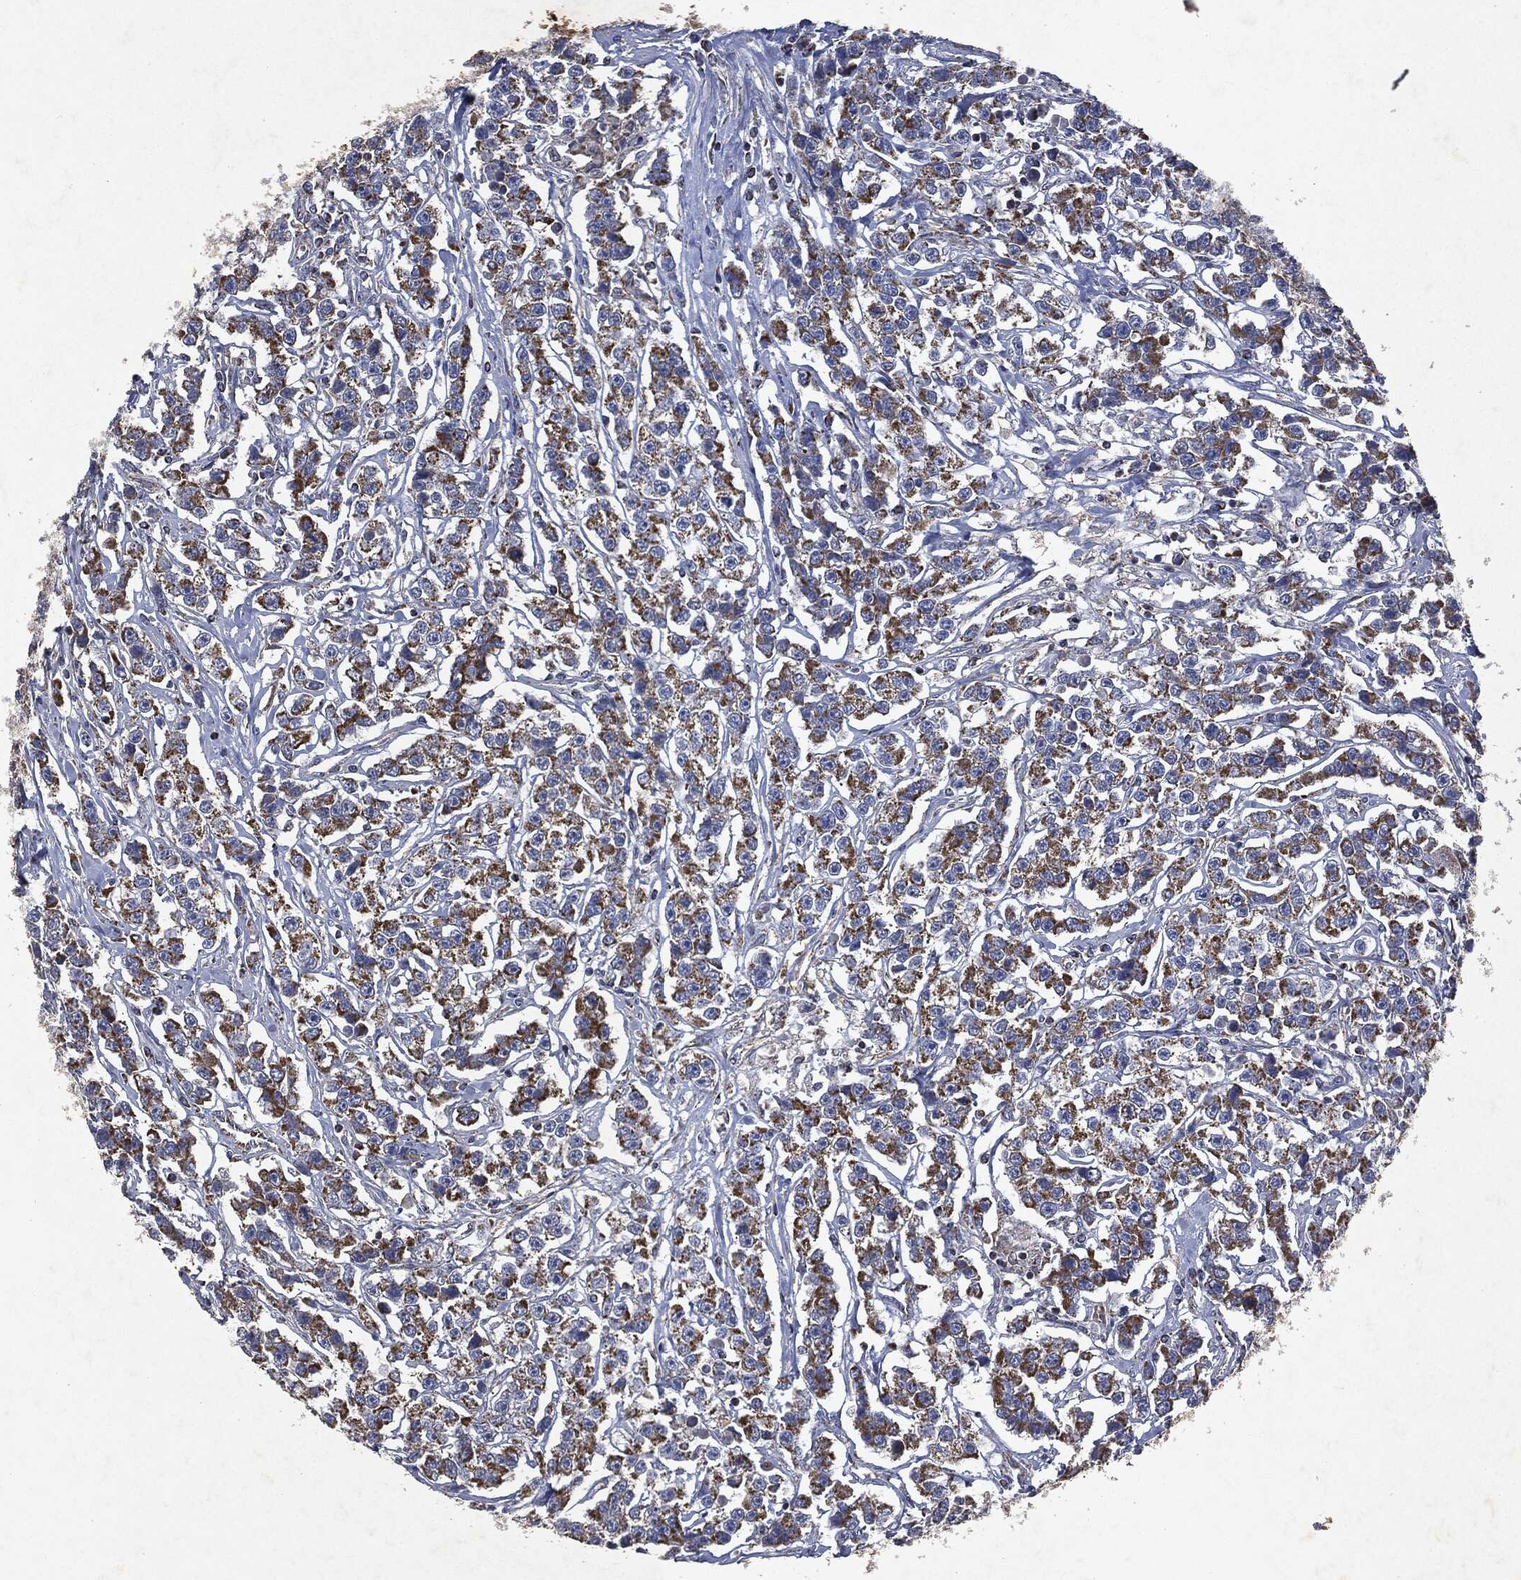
{"staining": {"intensity": "strong", "quantity": ">75%", "location": "cytoplasmic/membranous"}, "tissue": "testis cancer", "cell_type": "Tumor cells", "image_type": "cancer", "snomed": [{"axis": "morphology", "description": "Seminoma, NOS"}, {"axis": "topography", "description": "Testis"}], "caption": "Seminoma (testis) tissue exhibits strong cytoplasmic/membranous expression in about >75% of tumor cells The protein is shown in brown color, while the nuclei are stained blue.", "gene": "RYK", "patient": {"sex": "male", "age": 59}}